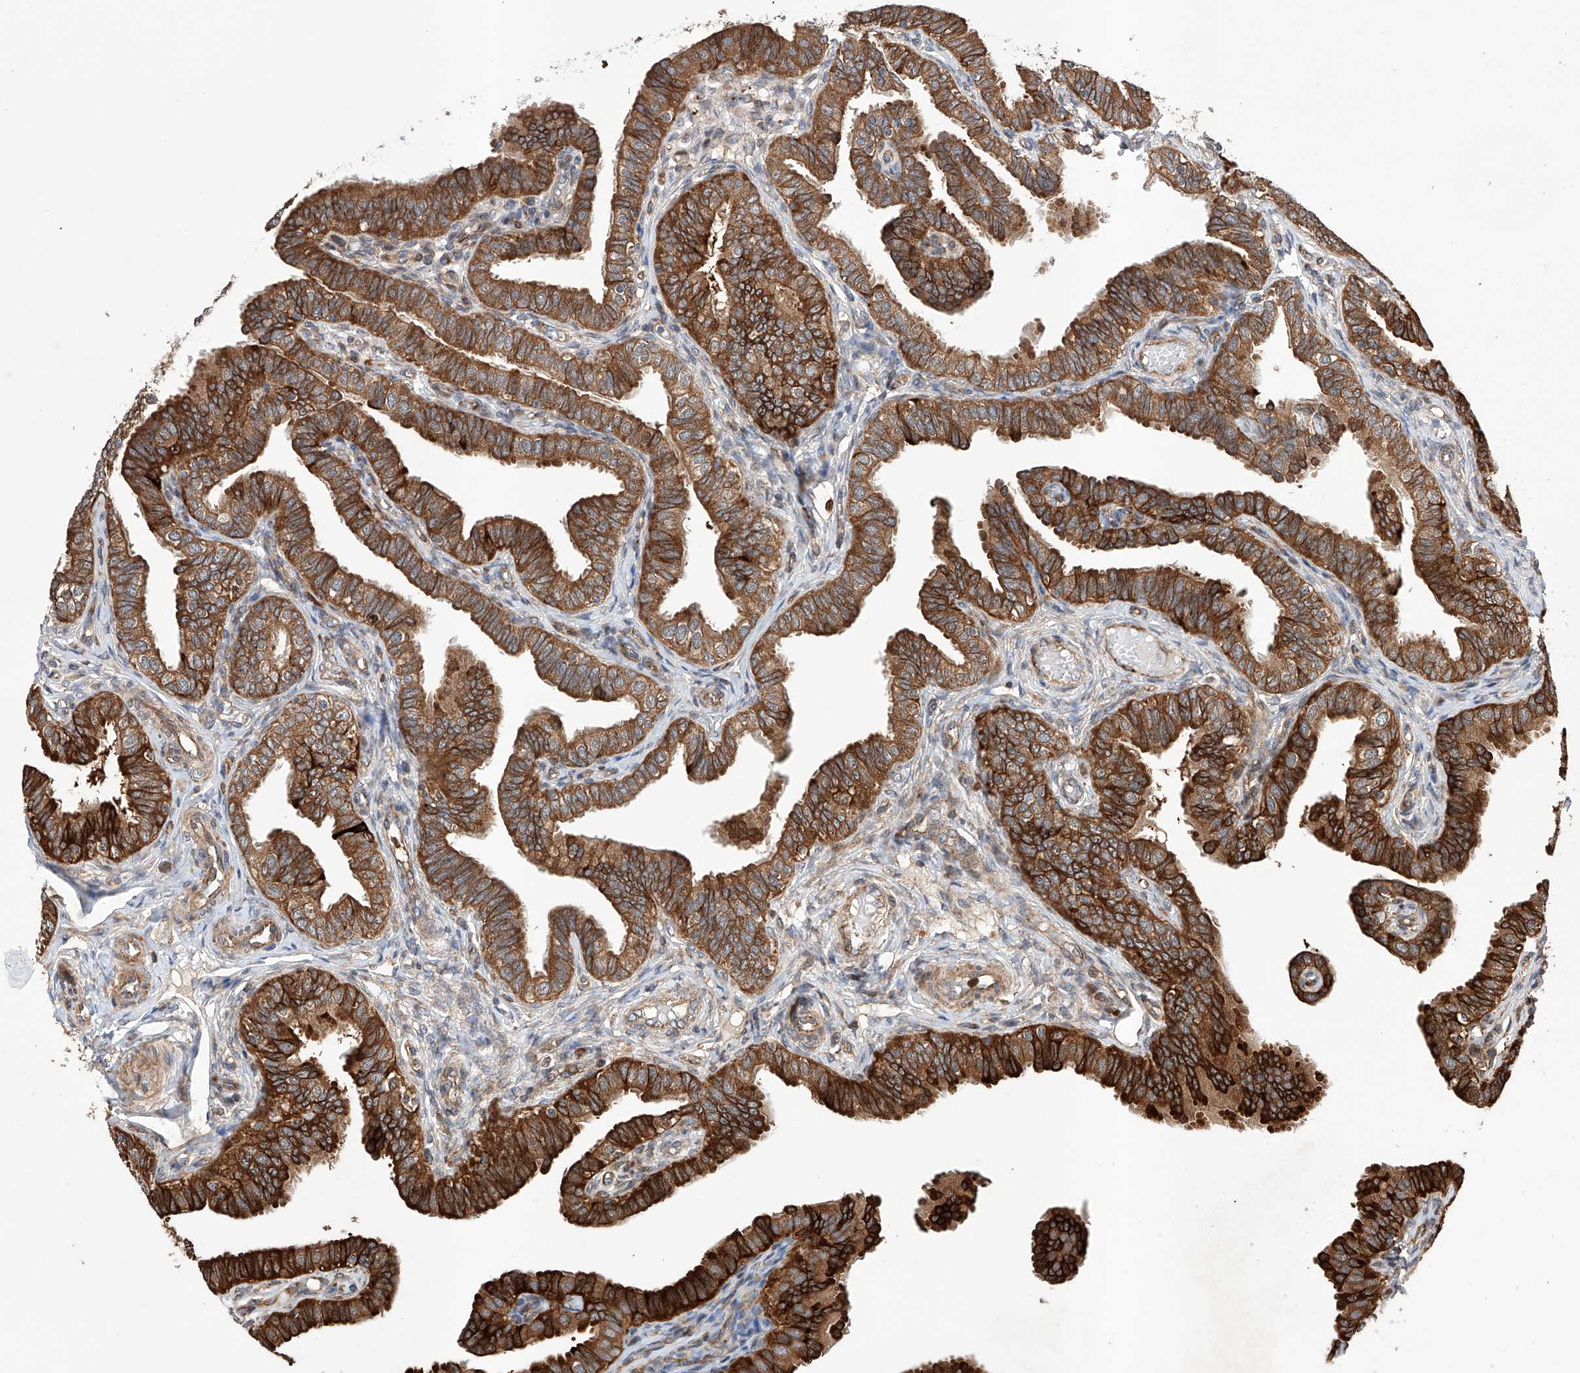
{"staining": {"intensity": "strong", "quantity": ">75%", "location": "cytoplasmic/membranous"}, "tissue": "fallopian tube", "cell_type": "Glandular cells", "image_type": "normal", "snomed": [{"axis": "morphology", "description": "Normal tissue, NOS"}, {"axis": "topography", "description": "Fallopian tube"}], "caption": "Immunohistochemistry micrograph of unremarkable fallopian tube stained for a protein (brown), which reveals high levels of strong cytoplasmic/membranous positivity in approximately >75% of glandular cells.", "gene": "TIMM23", "patient": {"sex": "female", "age": 39}}